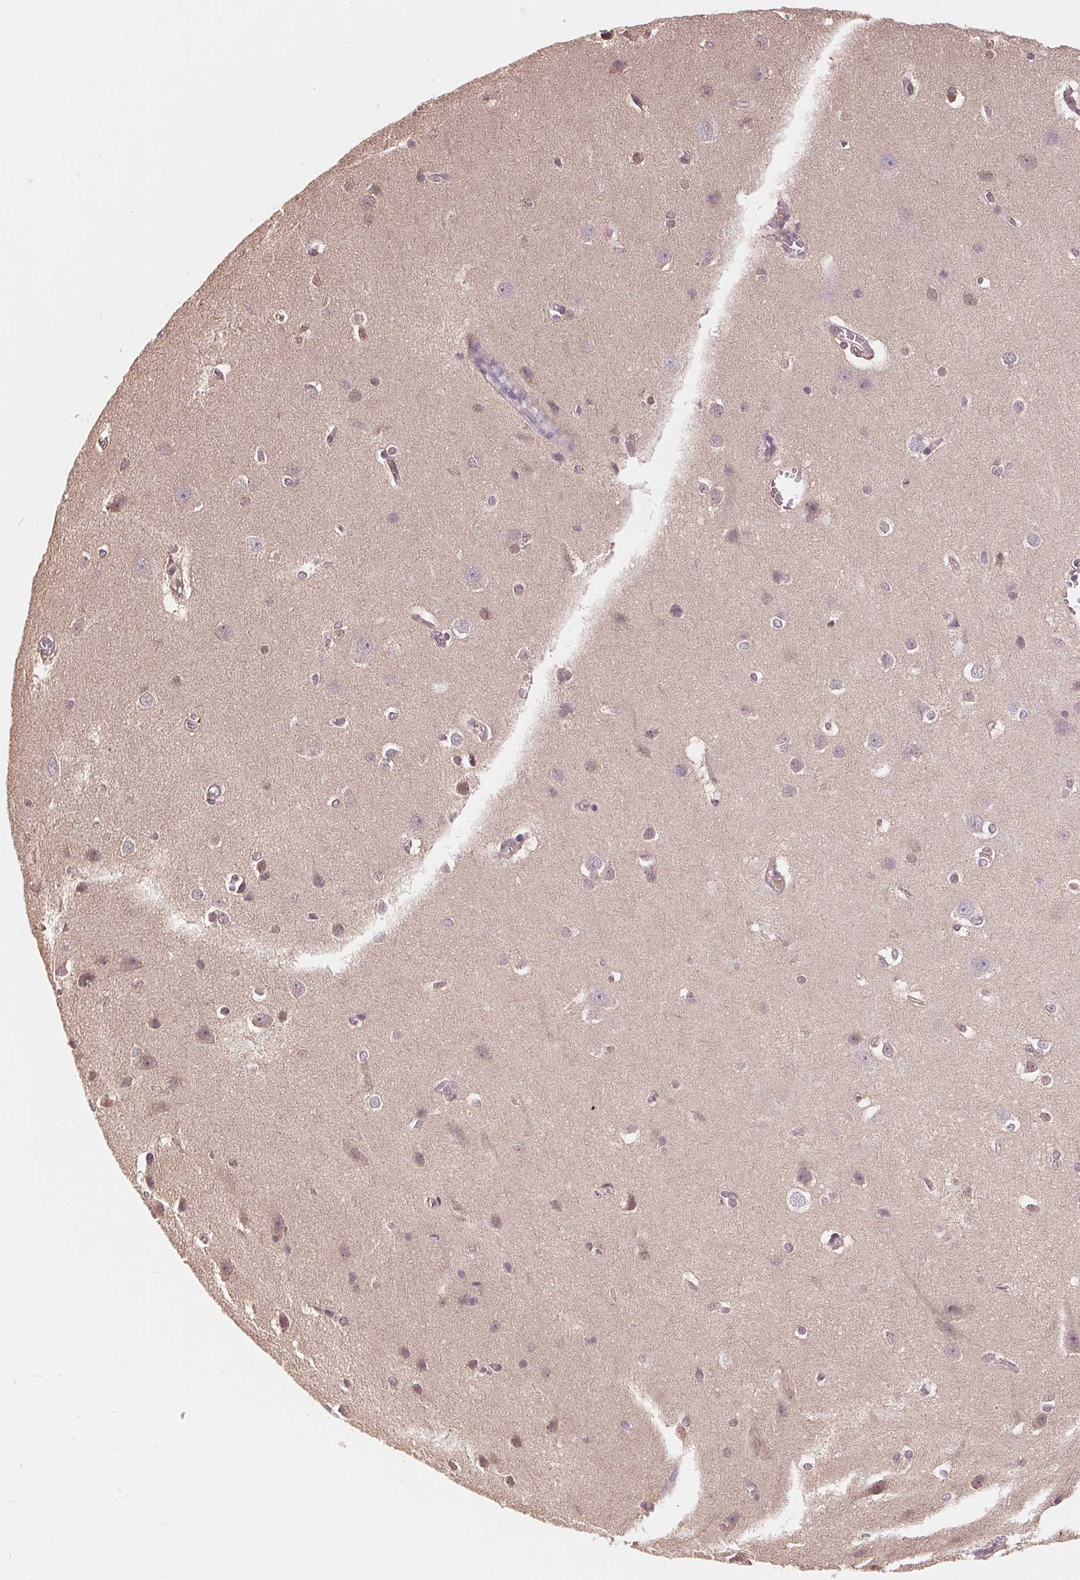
{"staining": {"intensity": "negative", "quantity": "none", "location": "none"}, "tissue": "cerebral cortex", "cell_type": "Endothelial cells", "image_type": "normal", "snomed": [{"axis": "morphology", "description": "Normal tissue, NOS"}, {"axis": "topography", "description": "Cerebral cortex"}], "caption": "This micrograph is of normal cerebral cortex stained with immunohistochemistry (IHC) to label a protein in brown with the nuclei are counter-stained blue. There is no positivity in endothelial cells.", "gene": "TMEM273", "patient": {"sex": "male", "age": 37}}